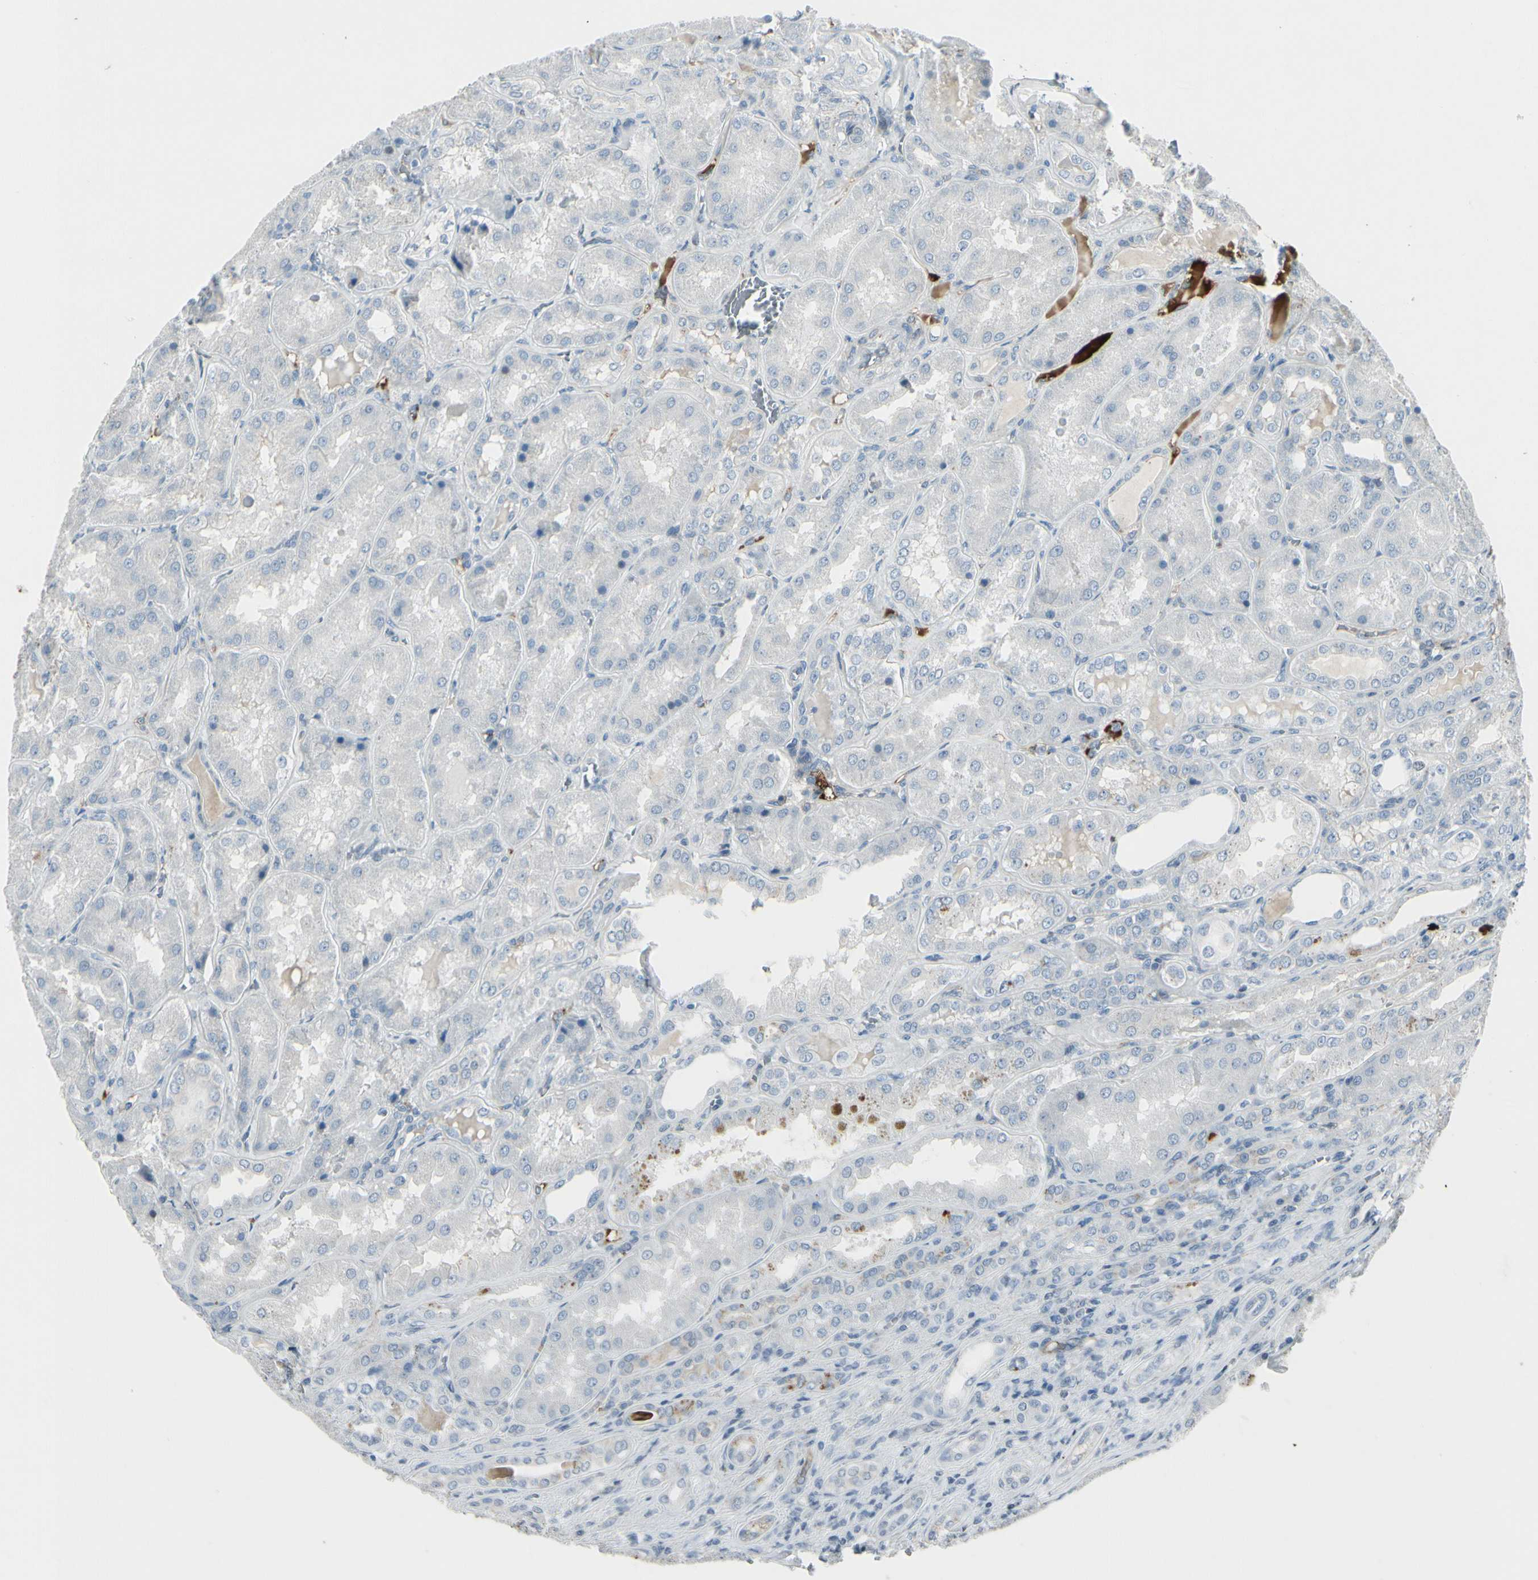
{"staining": {"intensity": "negative", "quantity": "none", "location": "none"}, "tissue": "kidney", "cell_type": "Cells in glomeruli", "image_type": "normal", "snomed": [{"axis": "morphology", "description": "Normal tissue, NOS"}, {"axis": "topography", "description": "Kidney"}], "caption": "Cells in glomeruli show no significant positivity in benign kidney.", "gene": "IGHM", "patient": {"sex": "female", "age": 56}}